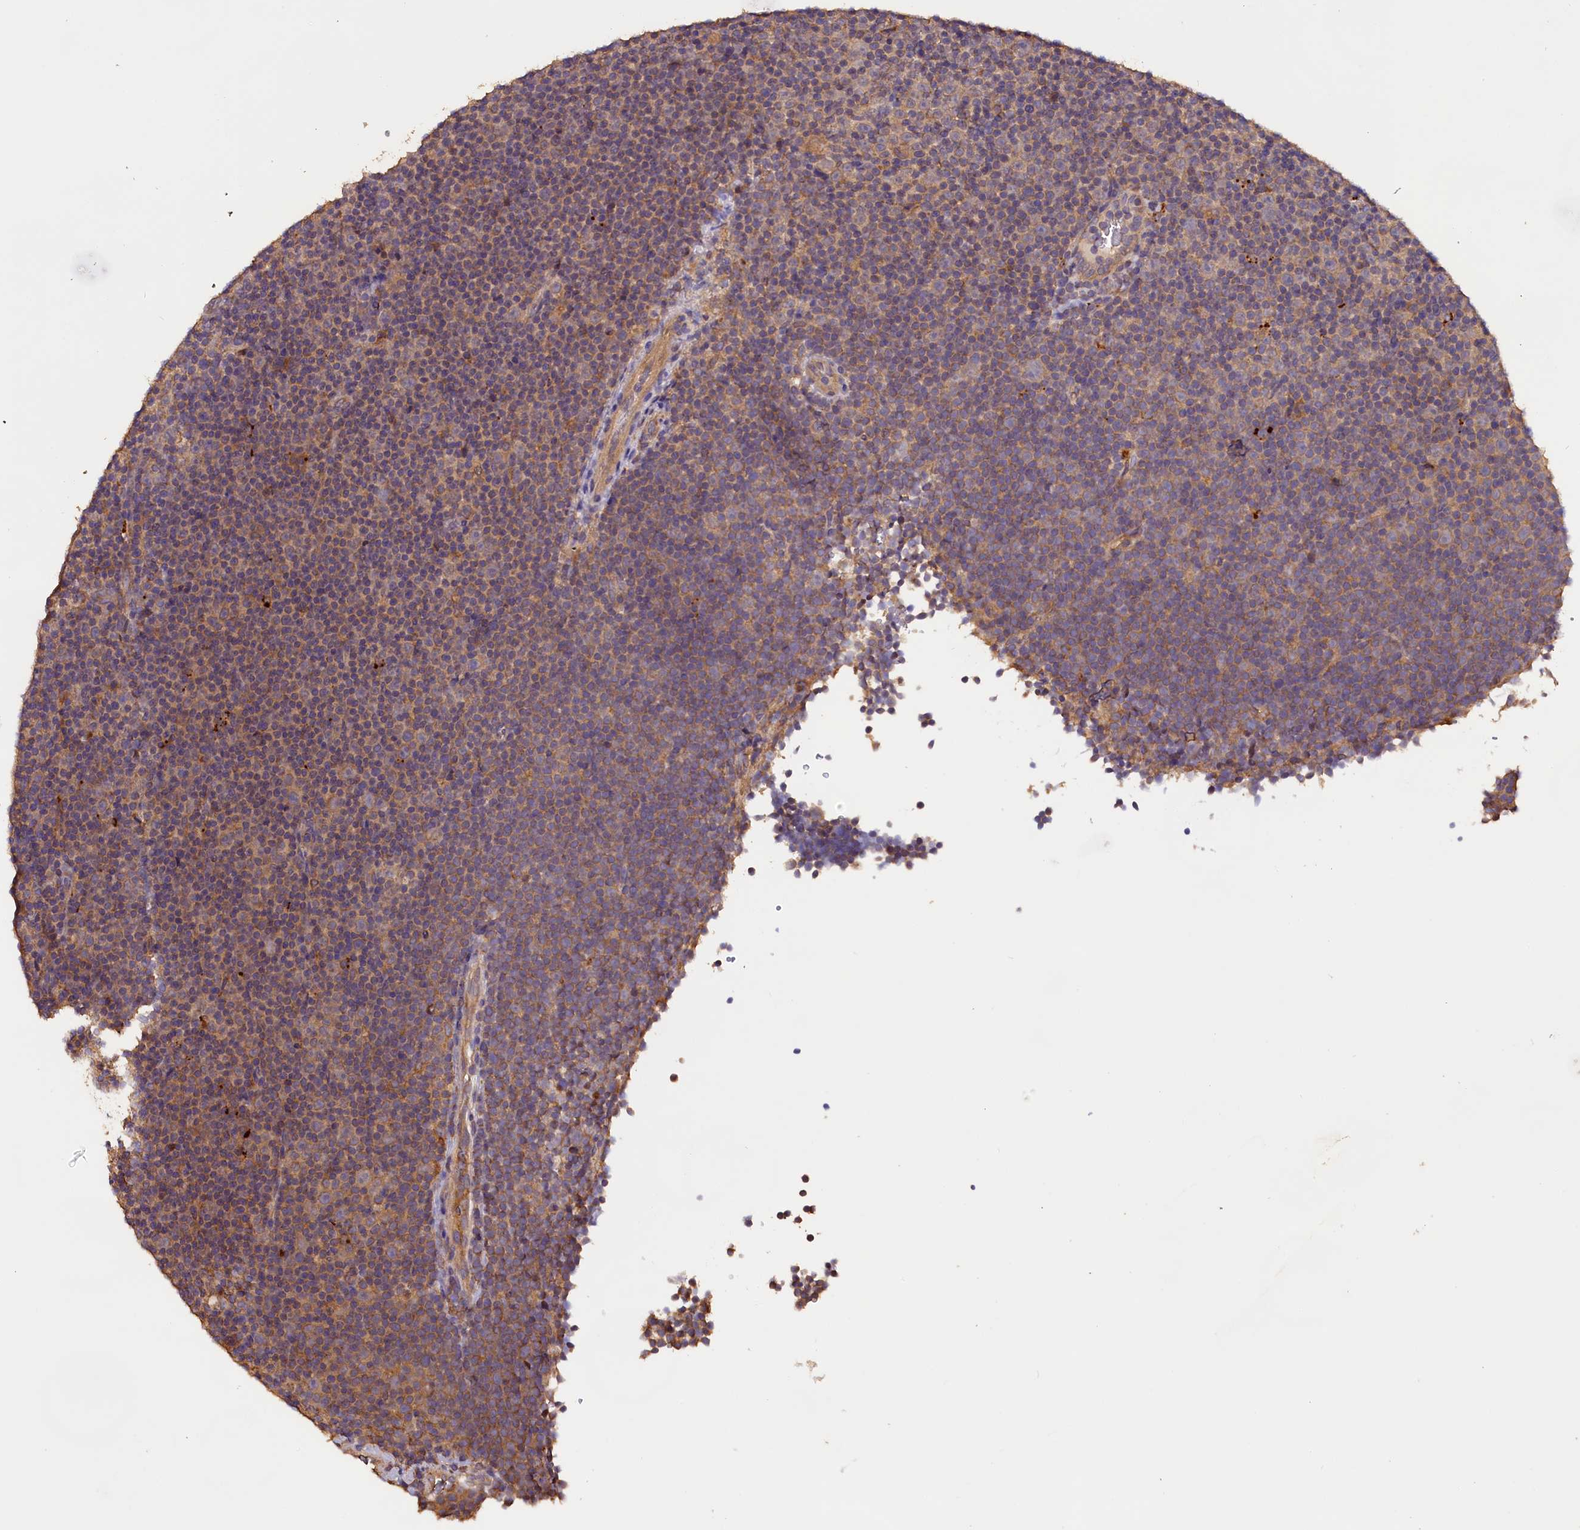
{"staining": {"intensity": "weak", "quantity": "25%-75%", "location": "cytoplasmic/membranous"}, "tissue": "lymphoma", "cell_type": "Tumor cells", "image_type": "cancer", "snomed": [{"axis": "morphology", "description": "Malignant lymphoma, non-Hodgkin's type, Low grade"}, {"axis": "topography", "description": "Lymph node"}], "caption": "IHC (DAB) staining of malignant lymphoma, non-Hodgkin's type (low-grade) displays weak cytoplasmic/membranous protein expression in about 25%-75% of tumor cells. The protein is stained brown, and the nuclei are stained in blue (DAB (3,3'-diaminobenzidine) IHC with brightfield microscopy, high magnification).", "gene": "ENKD1", "patient": {"sex": "female", "age": 67}}